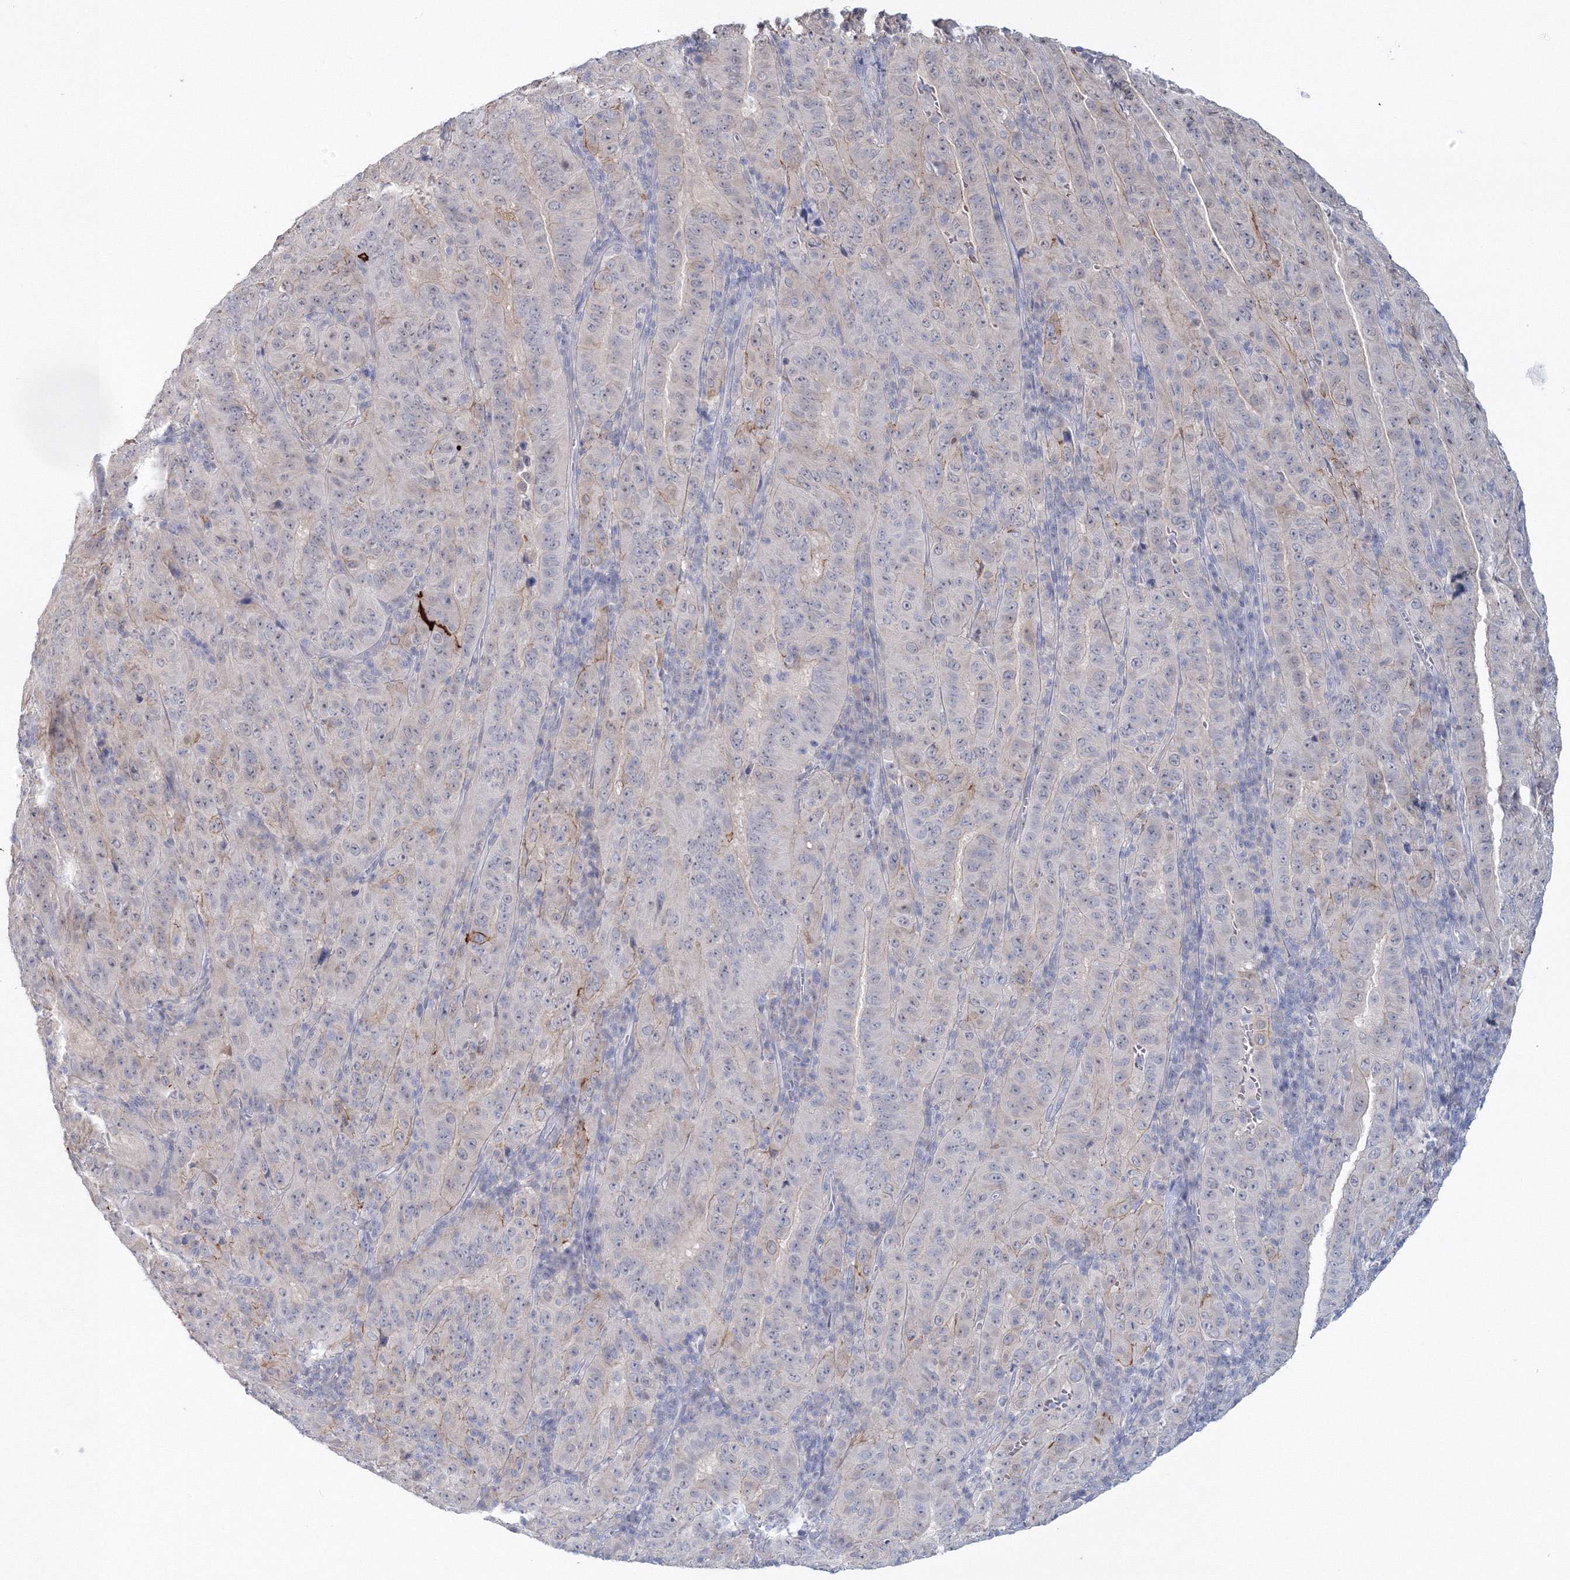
{"staining": {"intensity": "negative", "quantity": "none", "location": "none"}, "tissue": "pancreatic cancer", "cell_type": "Tumor cells", "image_type": "cancer", "snomed": [{"axis": "morphology", "description": "Adenocarcinoma, NOS"}, {"axis": "topography", "description": "Pancreas"}], "caption": "Human pancreatic cancer (adenocarcinoma) stained for a protein using immunohistochemistry exhibits no expression in tumor cells.", "gene": "VSIG1", "patient": {"sex": "male", "age": 63}}